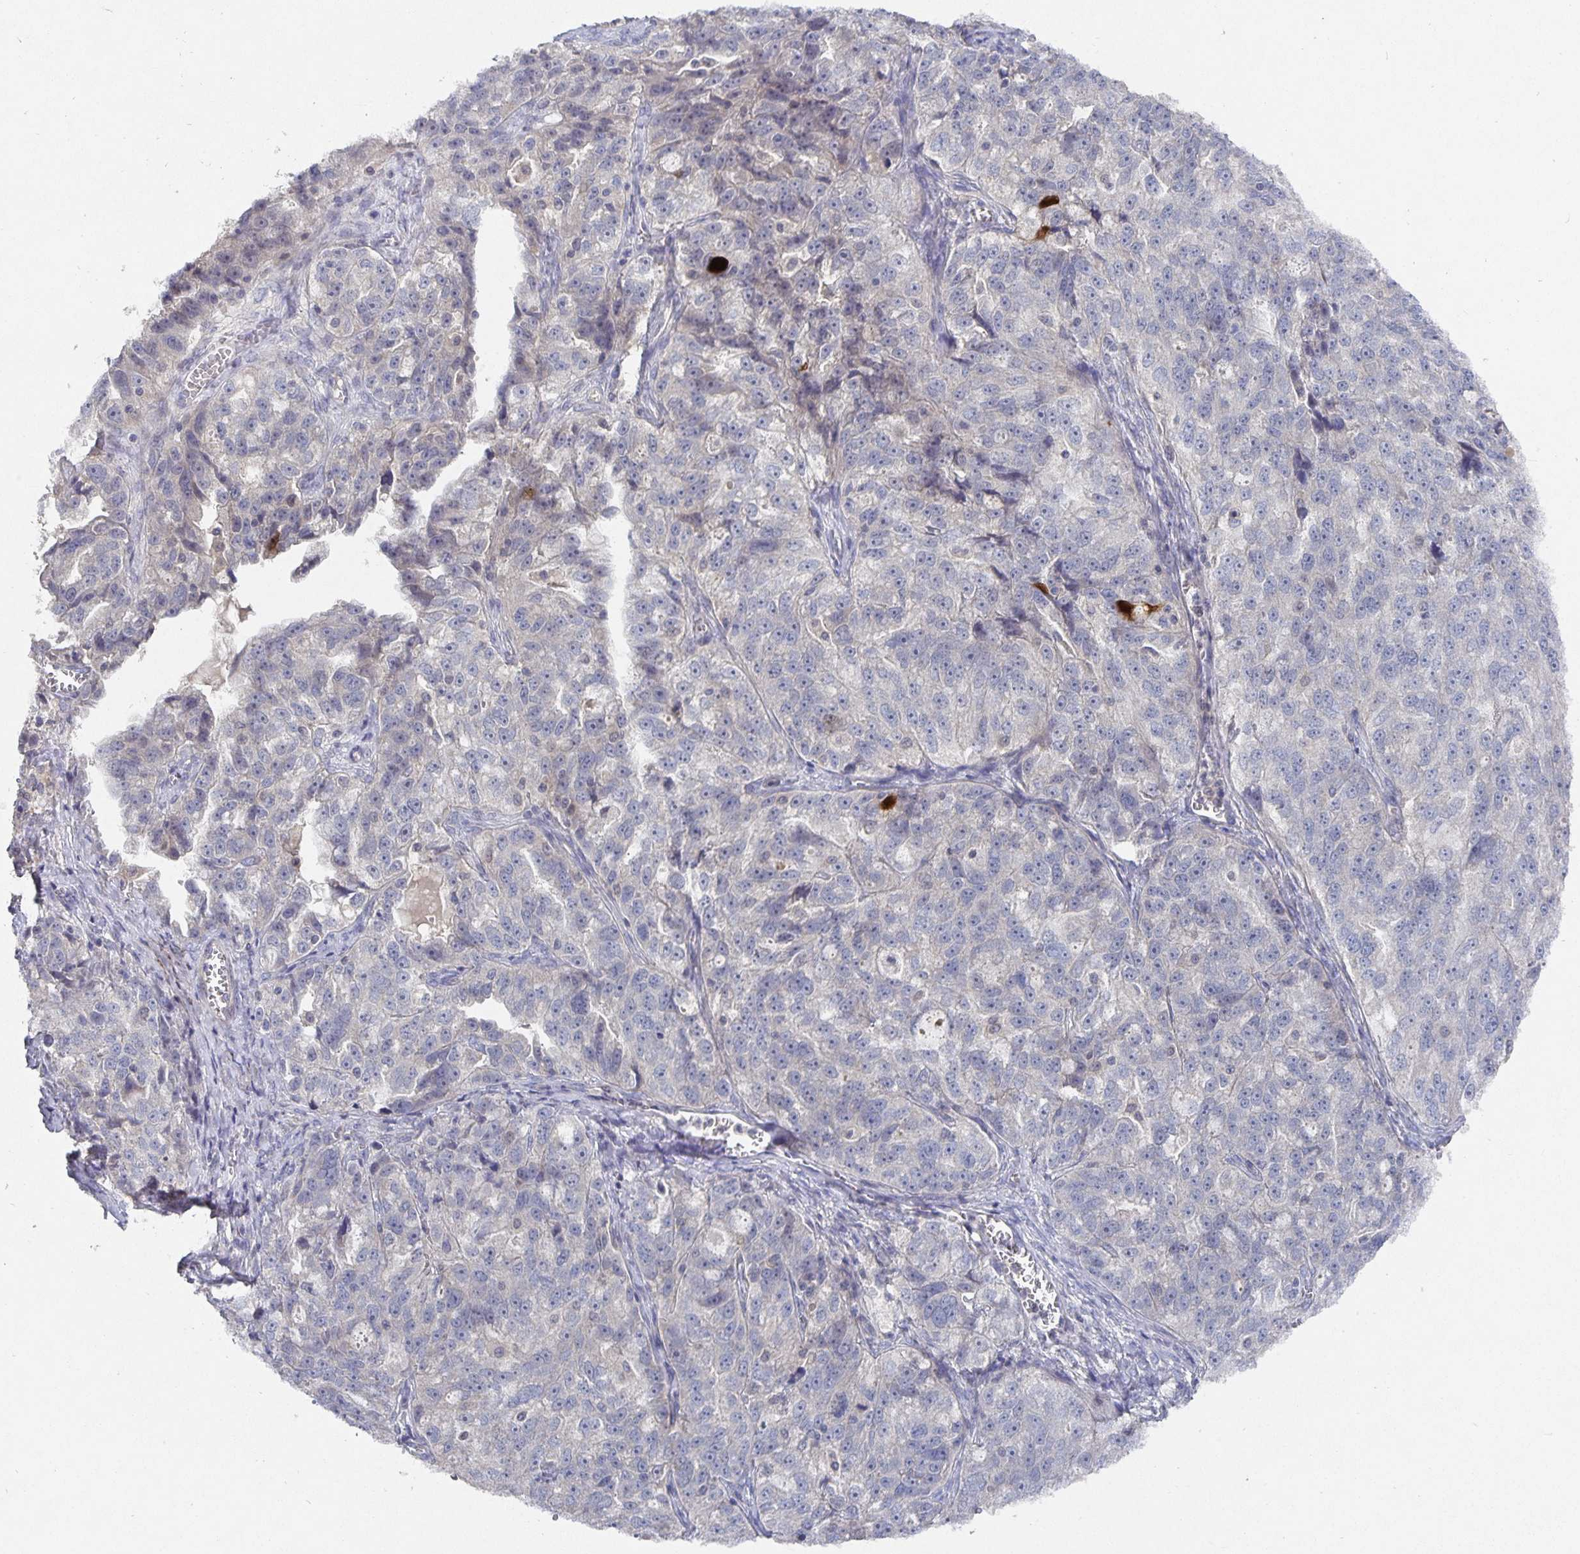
{"staining": {"intensity": "negative", "quantity": "none", "location": "none"}, "tissue": "ovarian cancer", "cell_type": "Tumor cells", "image_type": "cancer", "snomed": [{"axis": "morphology", "description": "Cystadenocarcinoma, serous, NOS"}, {"axis": "topography", "description": "Ovary"}], "caption": "Immunohistochemical staining of human ovarian cancer reveals no significant staining in tumor cells.", "gene": "HEPN1", "patient": {"sex": "female", "age": 51}}